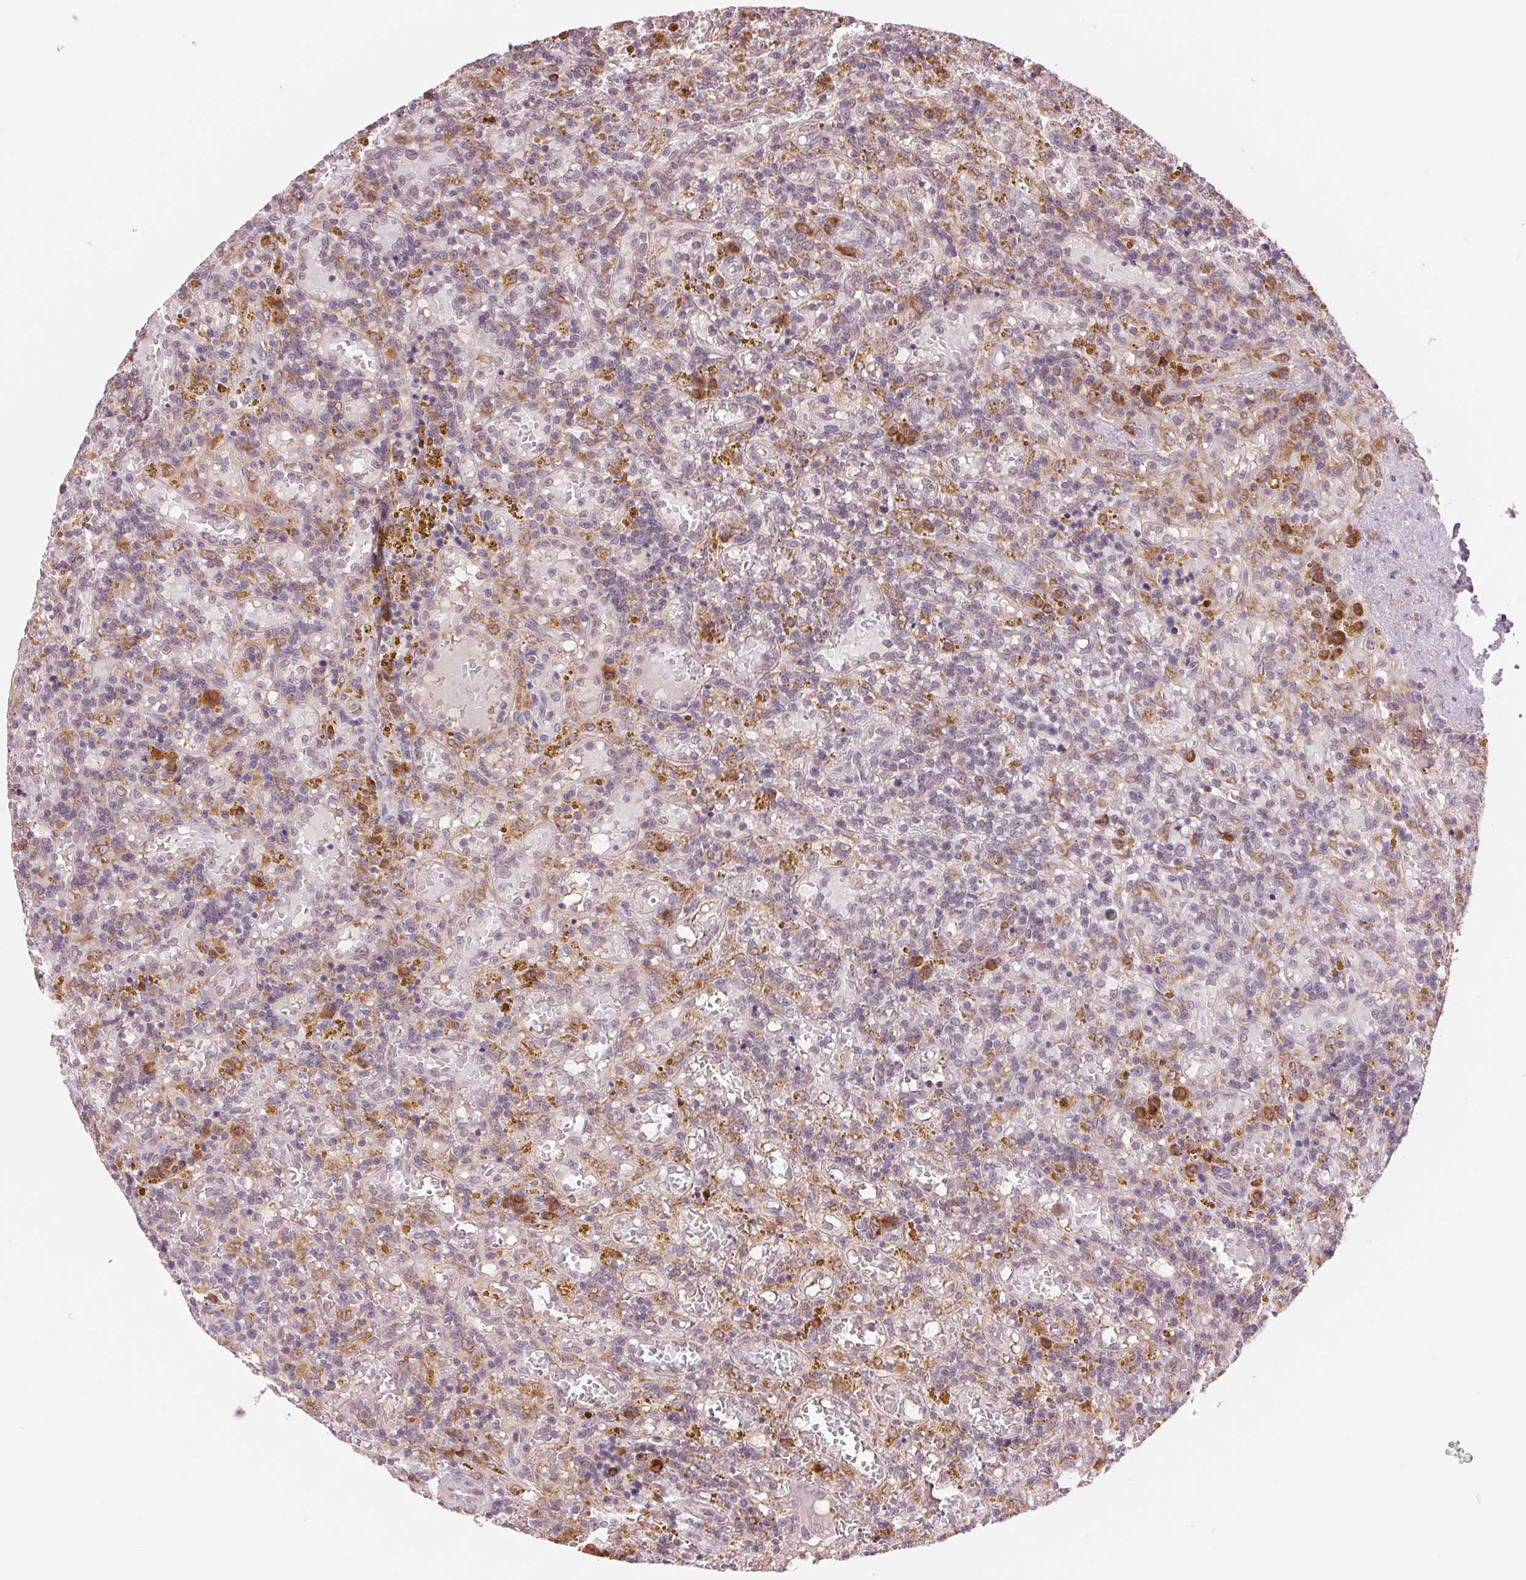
{"staining": {"intensity": "negative", "quantity": "none", "location": "none"}, "tissue": "lymphoma", "cell_type": "Tumor cells", "image_type": "cancer", "snomed": [{"axis": "morphology", "description": "Malignant lymphoma, non-Hodgkin's type, Low grade"}, {"axis": "topography", "description": "Spleen"}], "caption": "An IHC histopathology image of lymphoma is shown. There is no staining in tumor cells of lymphoma. (DAB immunohistochemistry (IHC) with hematoxylin counter stain).", "gene": "TECR", "patient": {"sex": "female", "age": 65}}